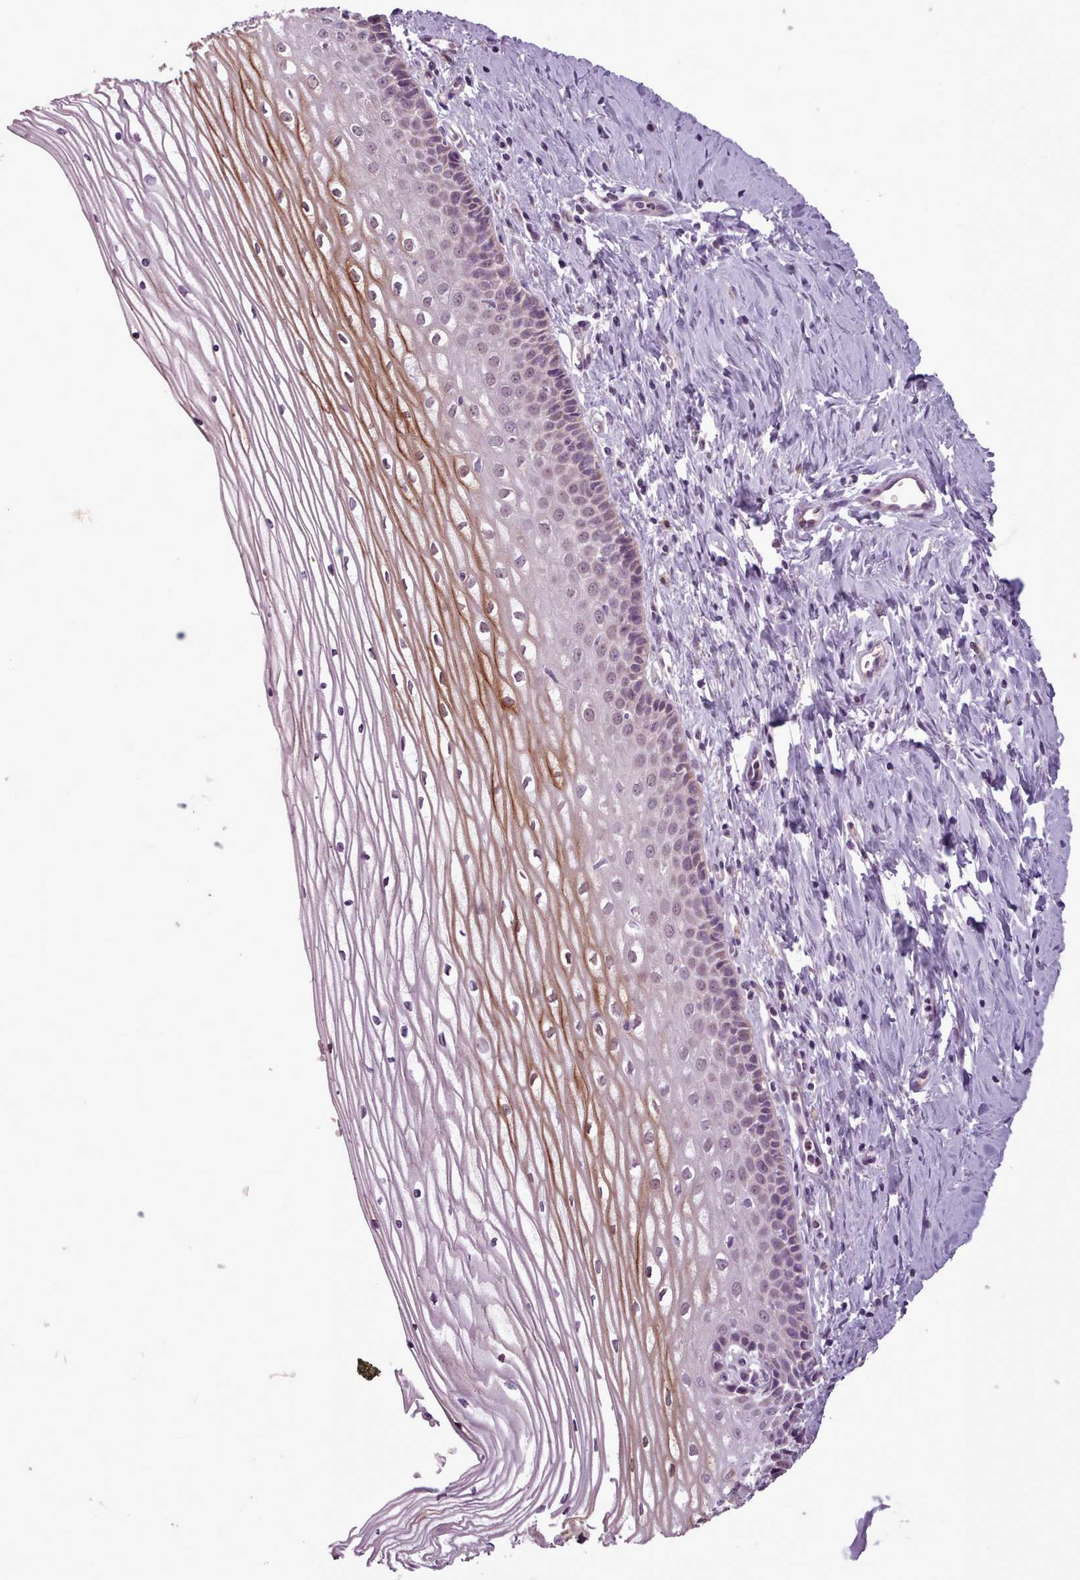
{"staining": {"intensity": "moderate", "quantity": "<25%", "location": "cytoplasmic/membranous"}, "tissue": "cervix", "cell_type": "Glandular cells", "image_type": "normal", "snomed": [{"axis": "morphology", "description": "Normal tissue, NOS"}, {"axis": "topography", "description": "Cervix"}], "caption": "Protein expression analysis of normal cervix exhibits moderate cytoplasmic/membranous staining in approximately <25% of glandular cells.", "gene": "SLURP1", "patient": {"sex": "female", "age": 47}}